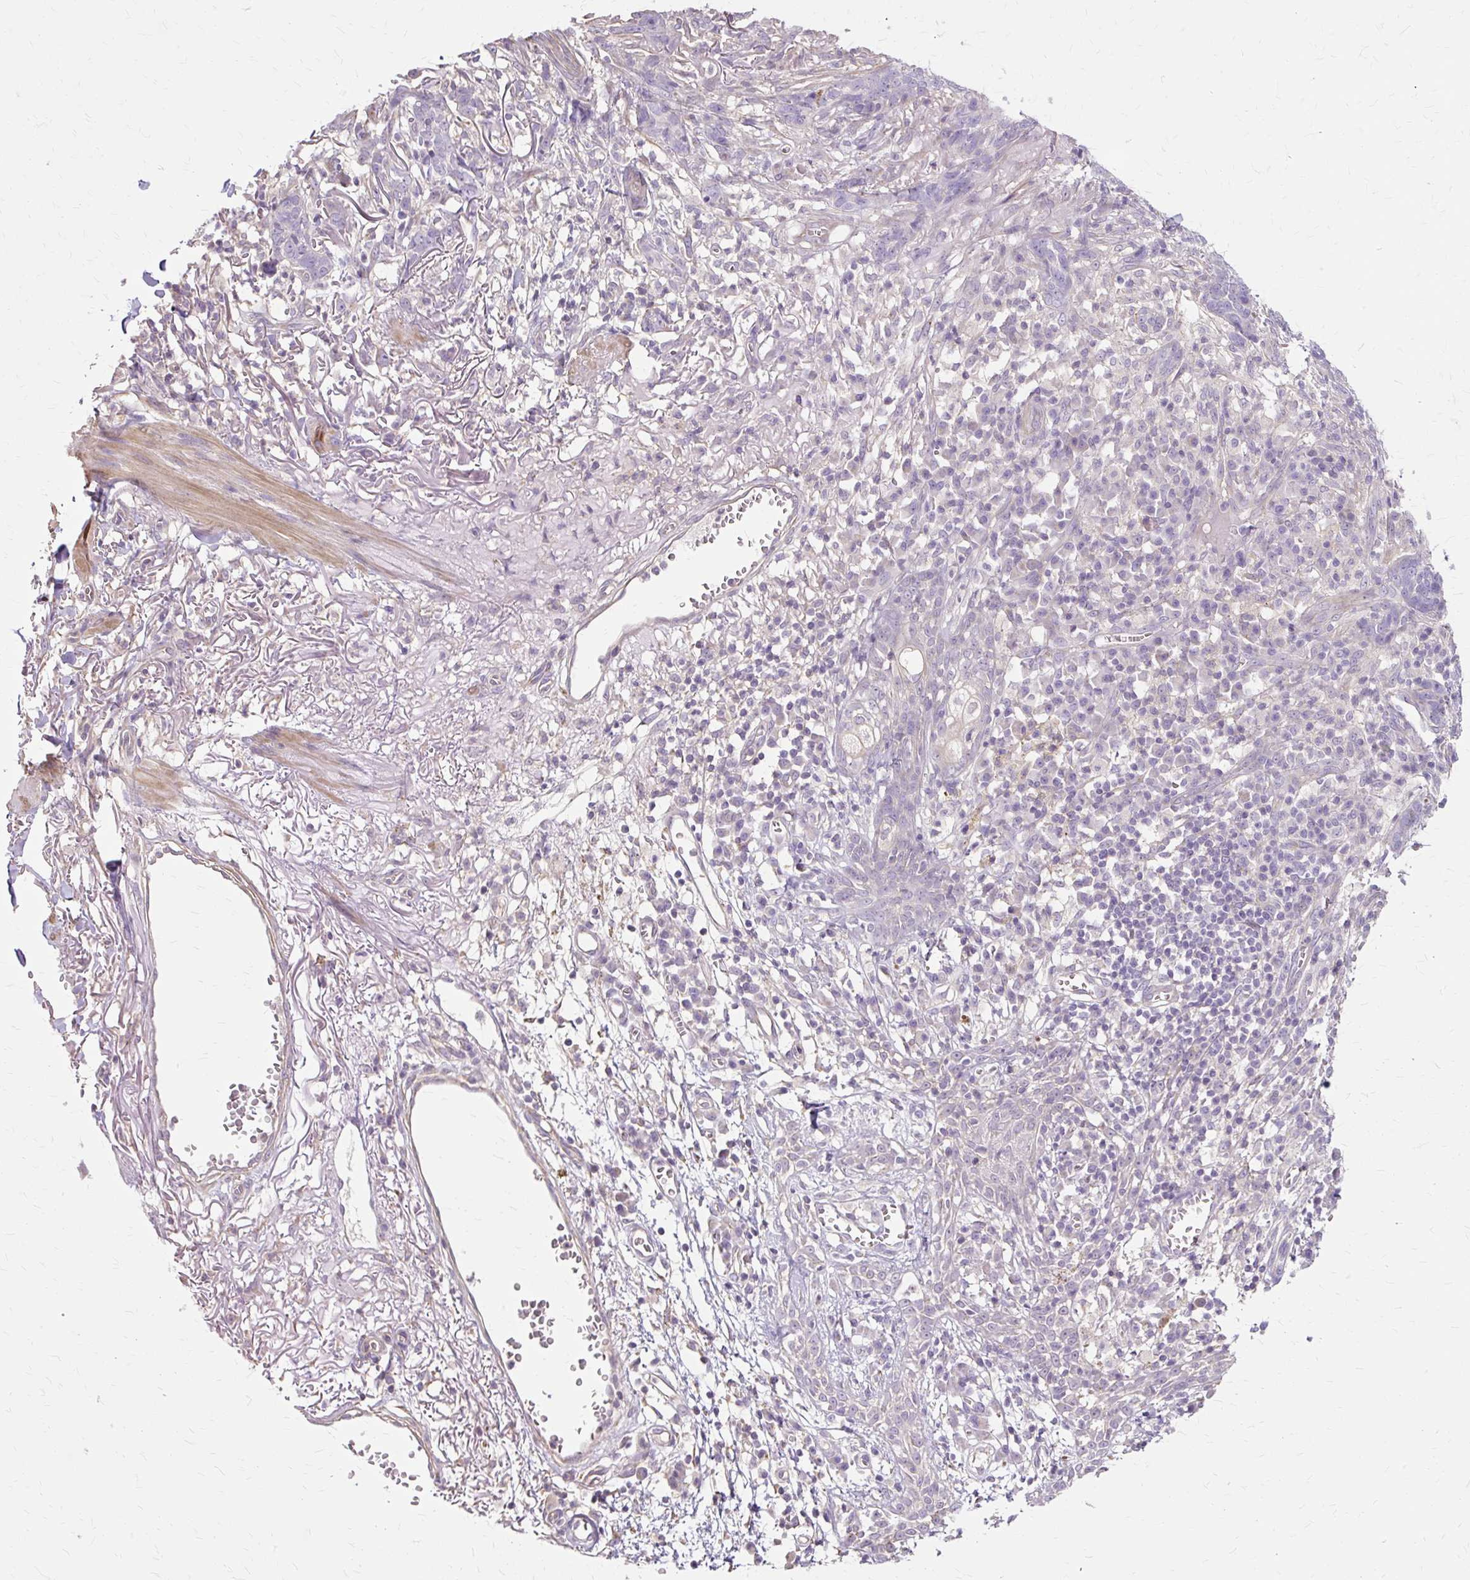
{"staining": {"intensity": "negative", "quantity": "none", "location": "none"}, "tissue": "skin cancer", "cell_type": "Tumor cells", "image_type": "cancer", "snomed": [{"axis": "morphology", "description": "Basal cell carcinoma"}, {"axis": "topography", "description": "Skin"}], "caption": "An image of skin cancer (basal cell carcinoma) stained for a protein displays no brown staining in tumor cells. (Stains: DAB (3,3'-diaminobenzidine) immunohistochemistry (IHC) with hematoxylin counter stain, Microscopy: brightfield microscopy at high magnification).", "gene": "TSPAN8", "patient": {"sex": "male", "age": 85}}